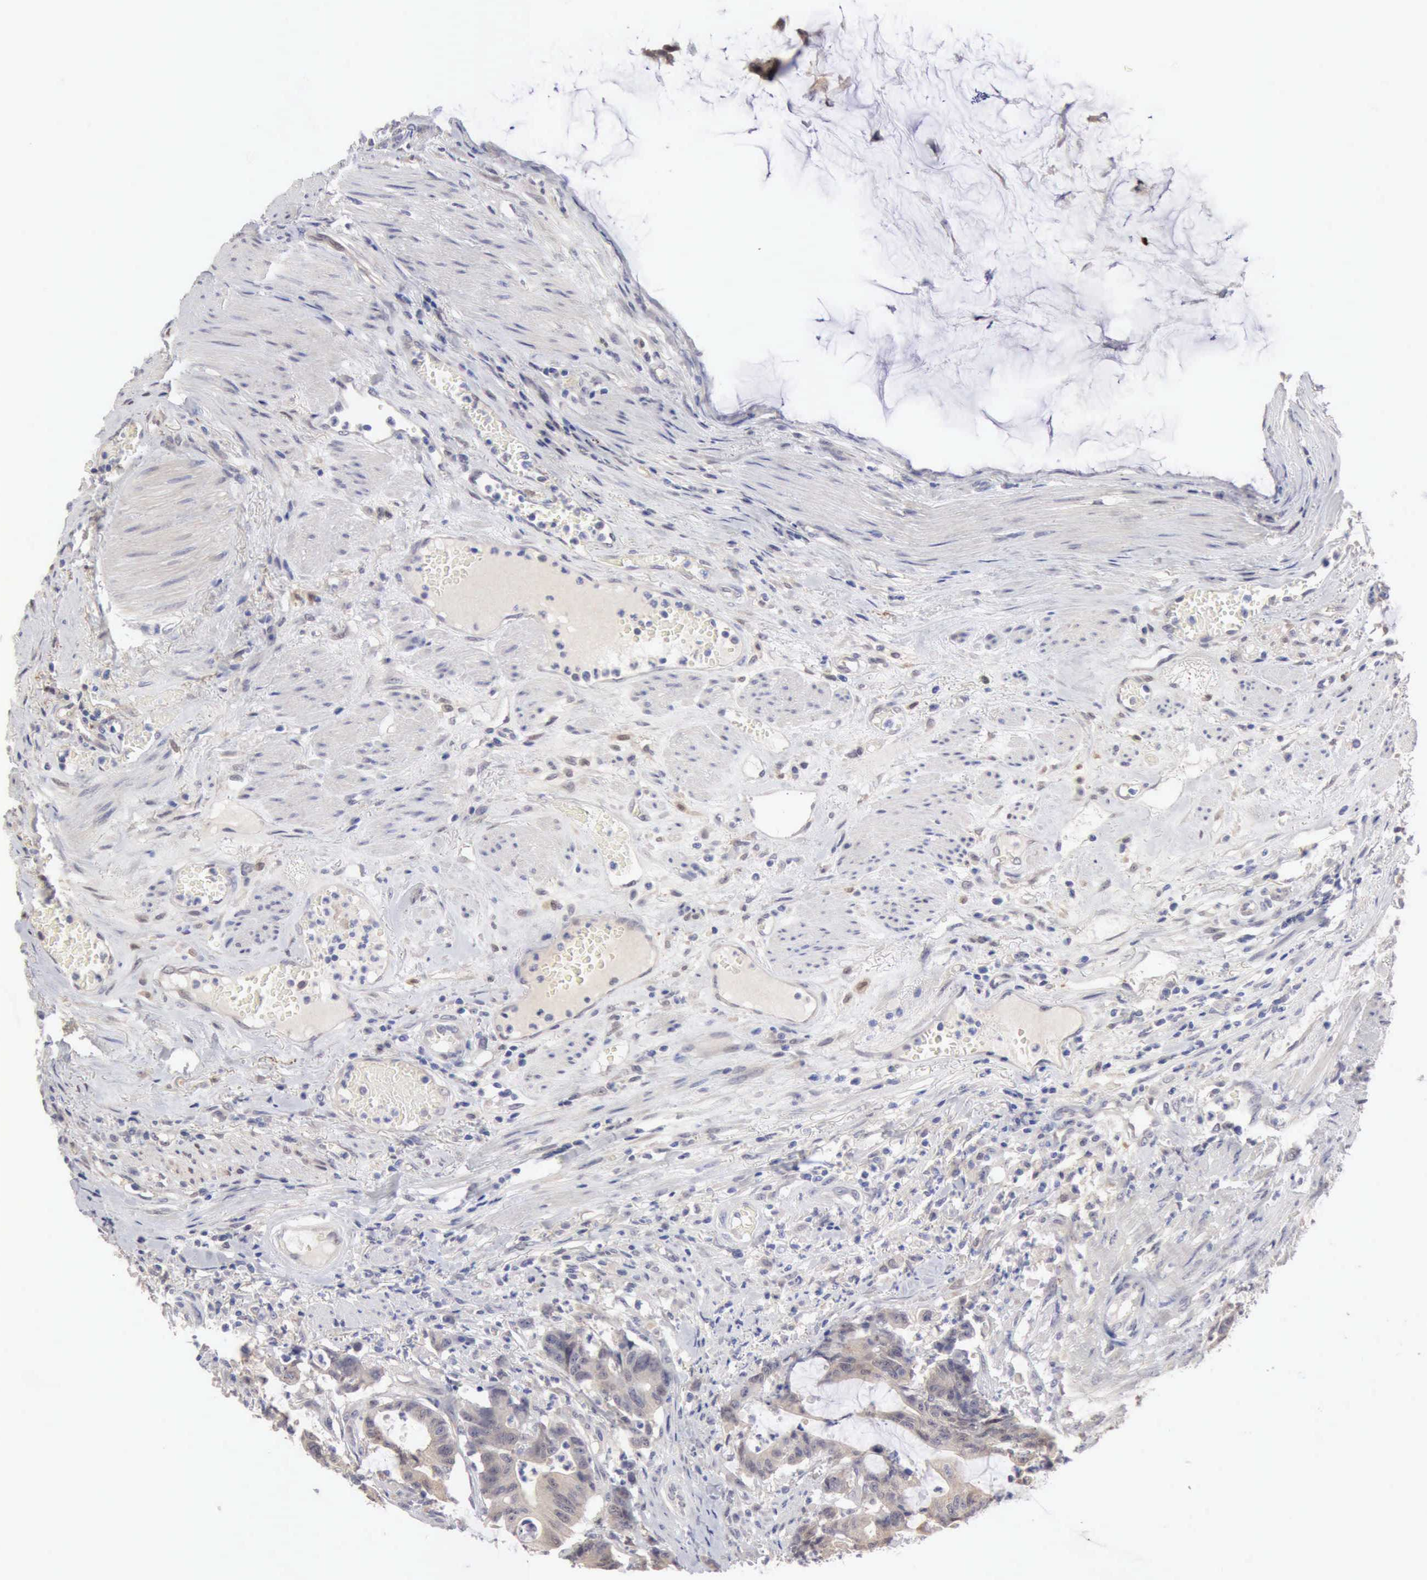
{"staining": {"intensity": "weak", "quantity": "25%-75%", "location": "cytoplasmic/membranous"}, "tissue": "colorectal cancer", "cell_type": "Tumor cells", "image_type": "cancer", "snomed": [{"axis": "morphology", "description": "Adenocarcinoma, NOS"}, {"axis": "topography", "description": "Colon"}], "caption": "High-power microscopy captured an IHC micrograph of adenocarcinoma (colorectal), revealing weak cytoplasmic/membranous expression in about 25%-75% of tumor cells.", "gene": "PTGR2", "patient": {"sex": "female", "age": 84}}